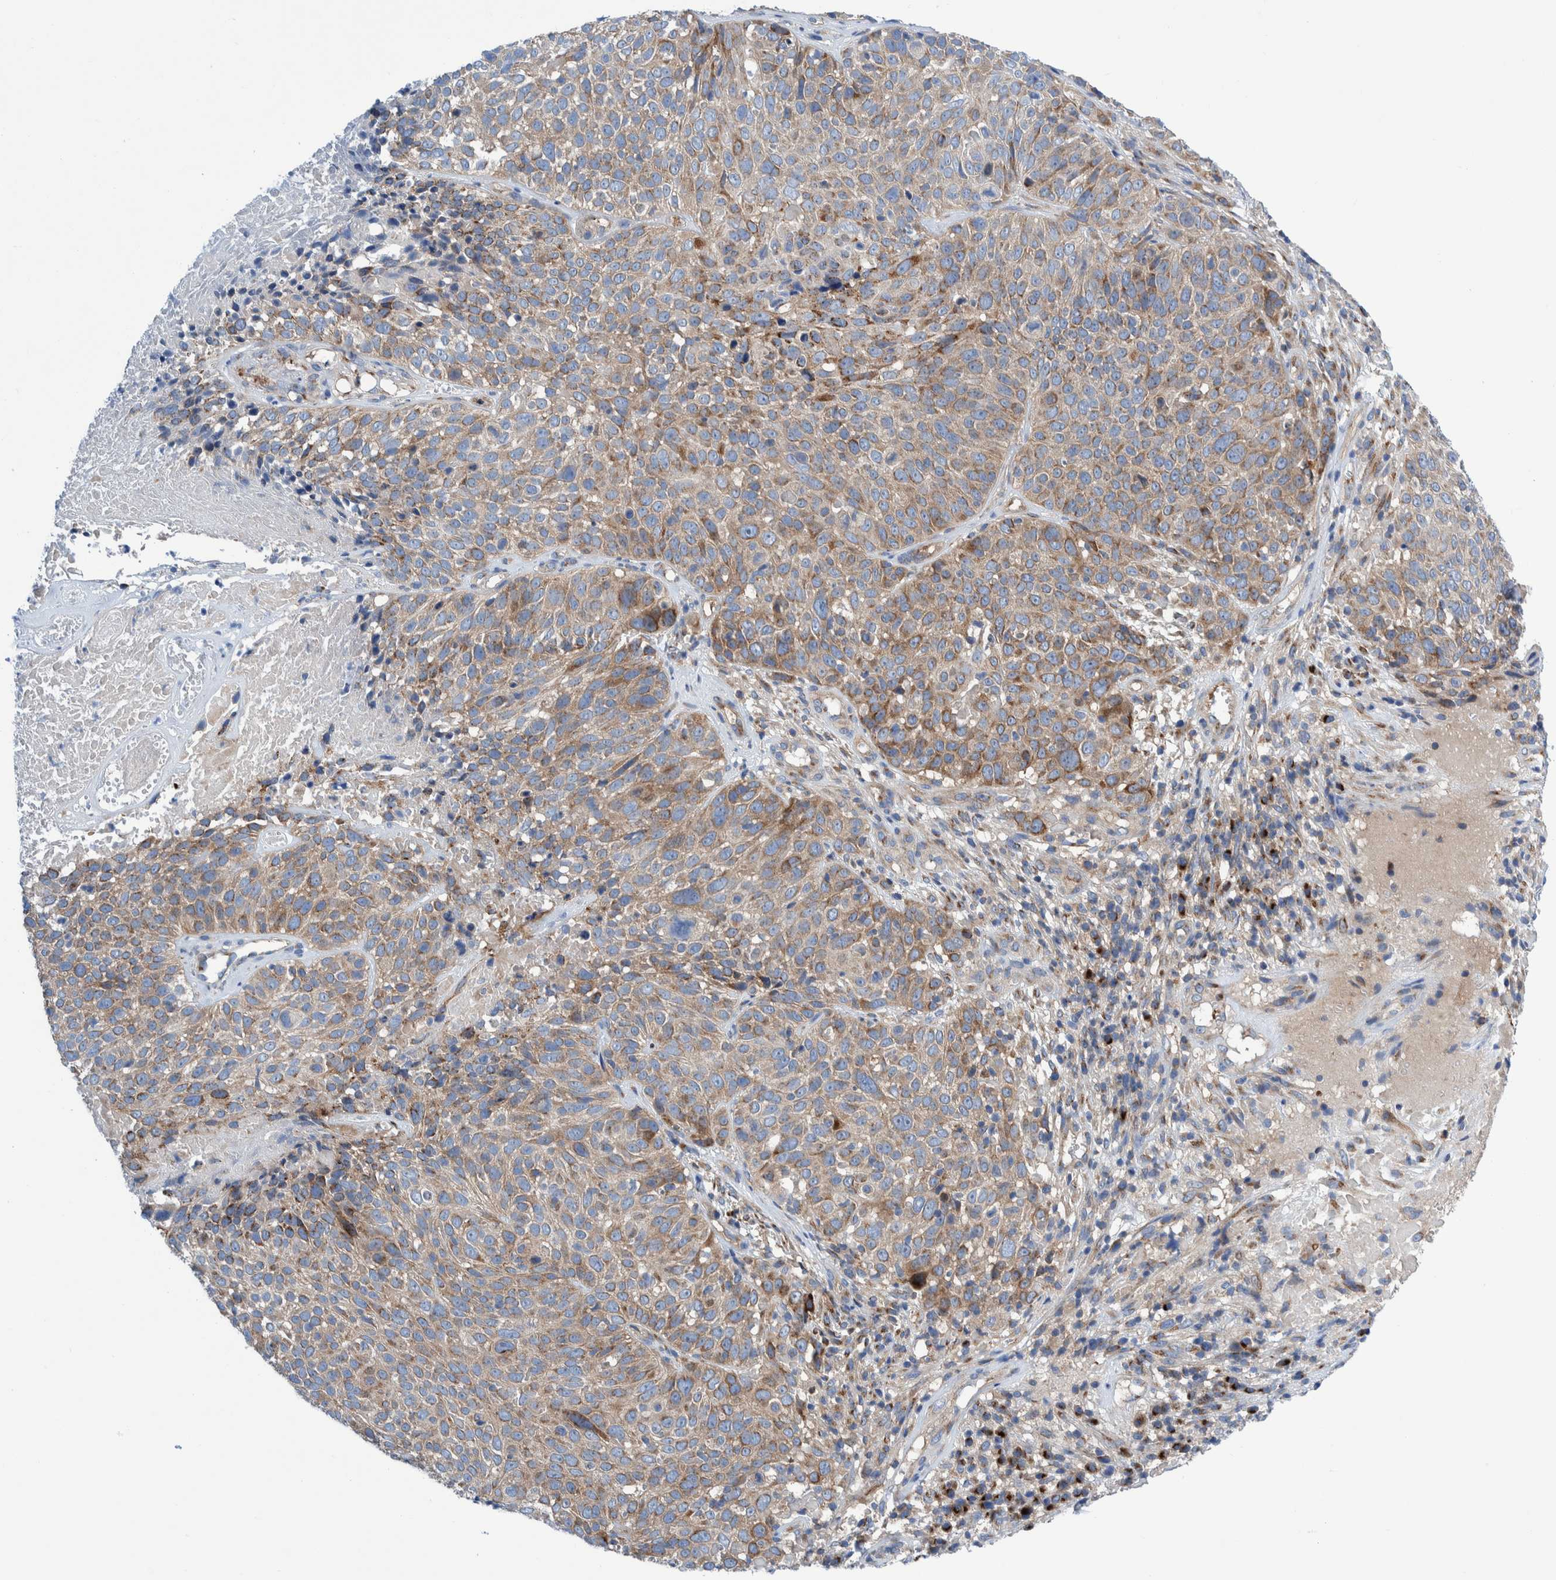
{"staining": {"intensity": "moderate", "quantity": "25%-75%", "location": "cytoplasmic/membranous"}, "tissue": "cervical cancer", "cell_type": "Tumor cells", "image_type": "cancer", "snomed": [{"axis": "morphology", "description": "Squamous cell carcinoma, NOS"}, {"axis": "topography", "description": "Cervix"}], "caption": "Moderate cytoplasmic/membranous protein expression is seen in about 25%-75% of tumor cells in cervical squamous cell carcinoma.", "gene": "TRIM58", "patient": {"sex": "female", "age": 74}}